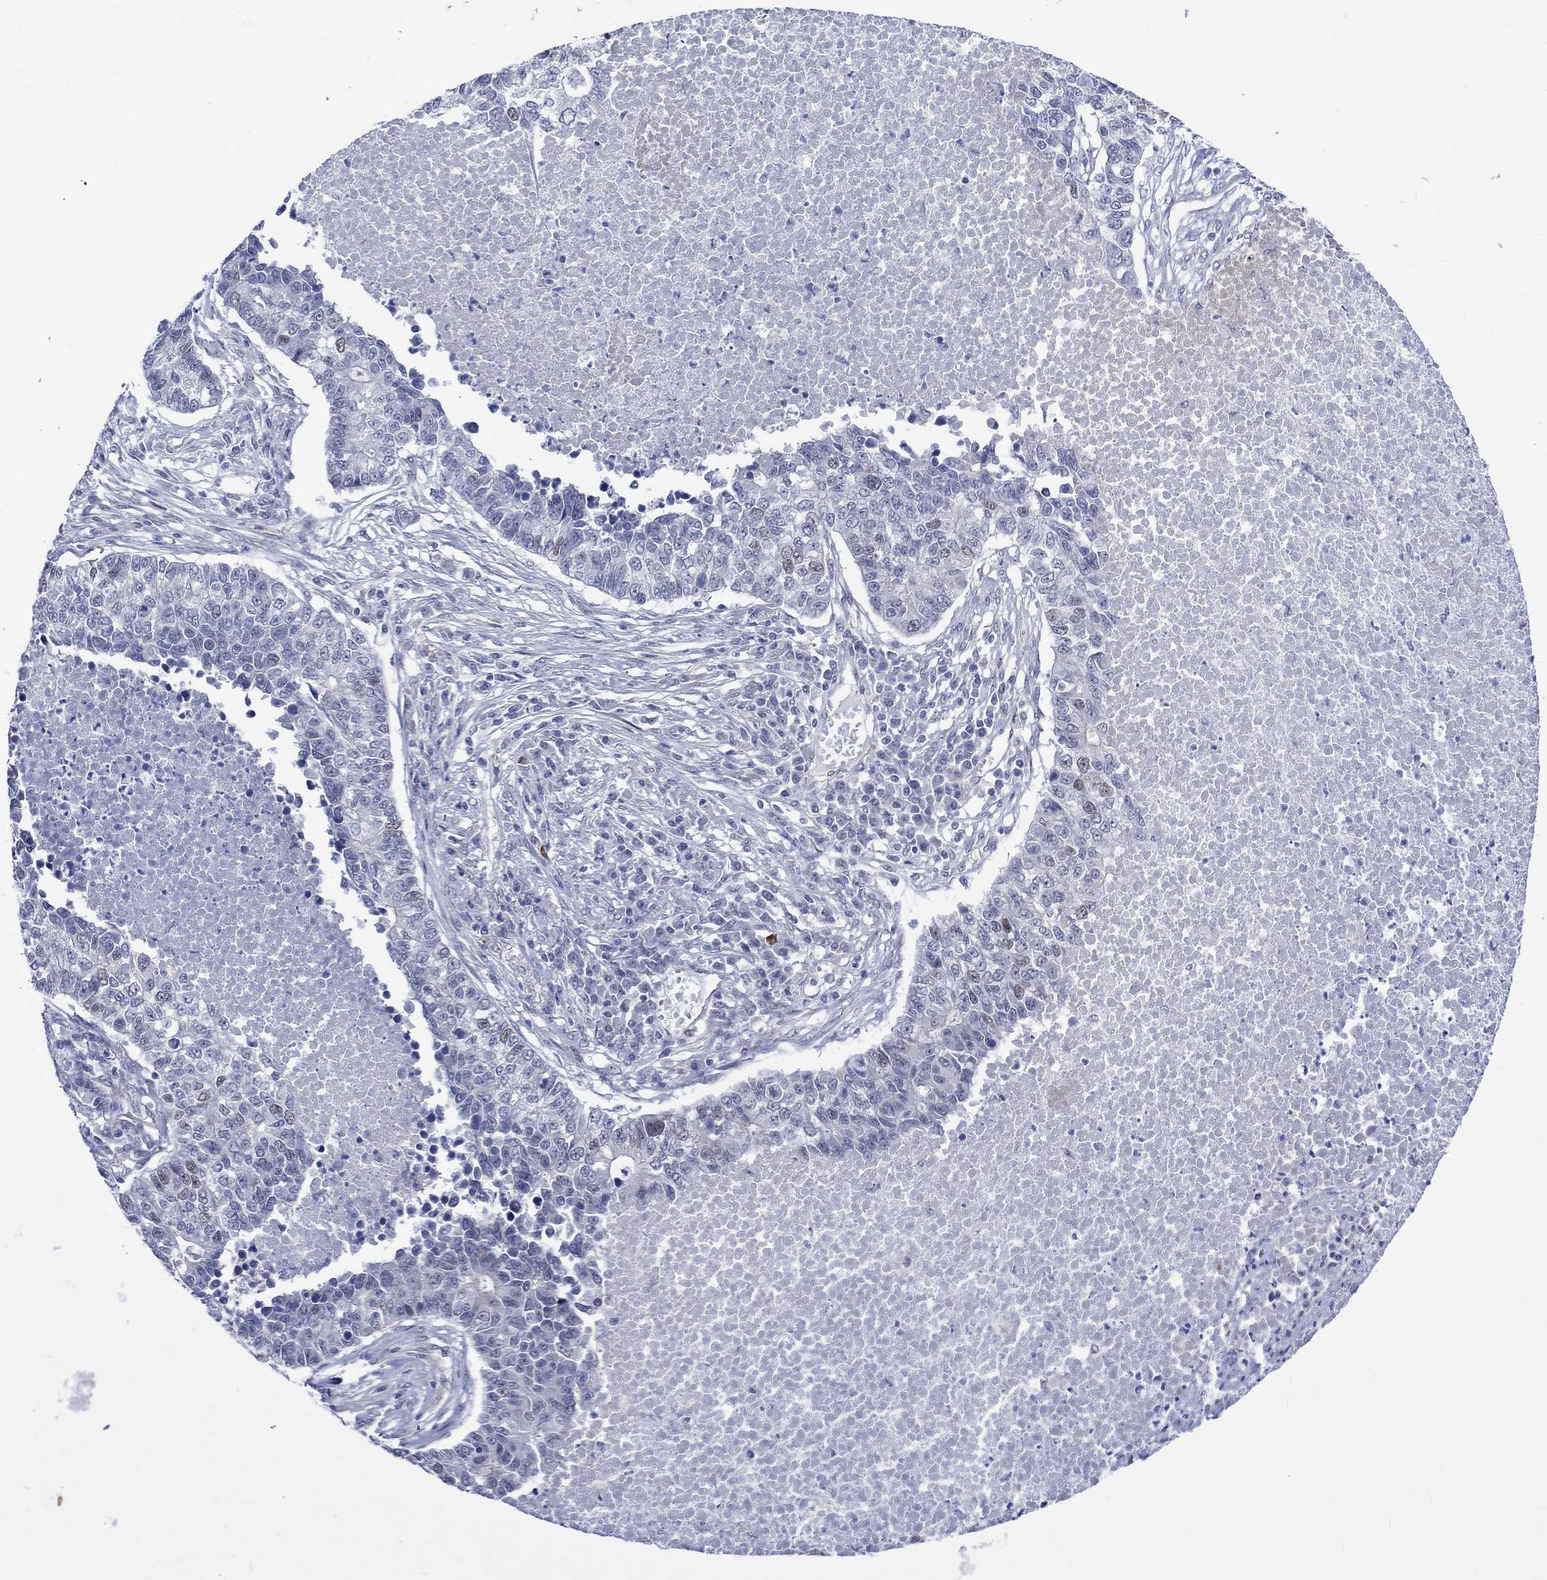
{"staining": {"intensity": "weak", "quantity": "<25%", "location": "nuclear"}, "tissue": "lung cancer", "cell_type": "Tumor cells", "image_type": "cancer", "snomed": [{"axis": "morphology", "description": "Adenocarcinoma, NOS"}, {"axis": "topography", "description": "Lung"}], "caption": "There is no significant staining in tumor cells of lung cancer. Nuclei are stained in blue.", "gene": "E2F8", "patient": {"sex": "male", "age": 57}}